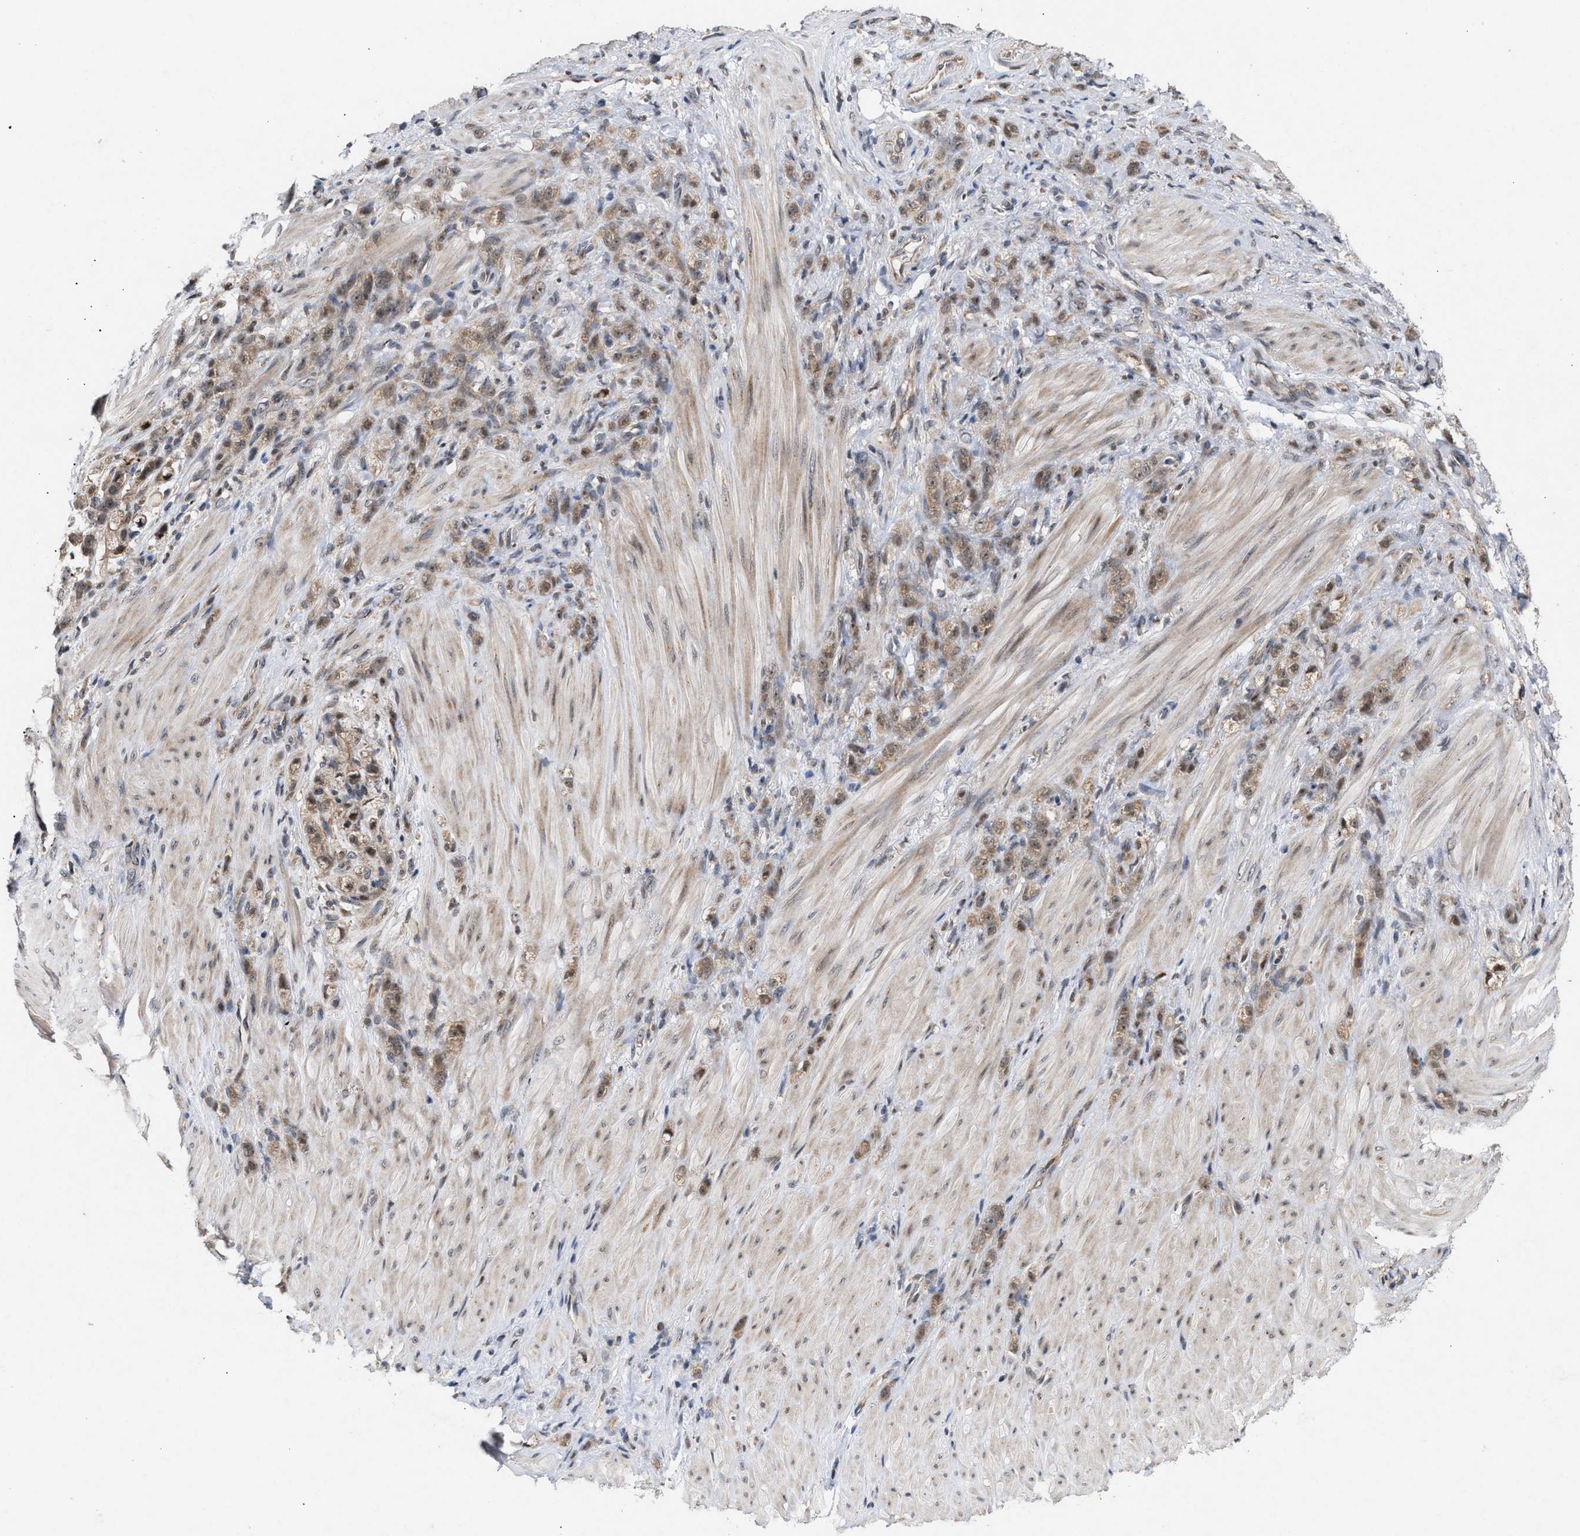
{"staining": {"intensity": "weak", "quantity": ">75%", "location": "cytoplasmic/membranous"}, "tissue": "stomach cancer", "cell_type": "Tumor cells", "image_type": "cancer", "snomed": [{"axis": "morphology", "description": "Normal tissue, NOS"}, {"axis": "morphology", "description": "Adenocarcinoma, NOS"}, {"axis": "topography", "description": "Stomach"}], "caption": "A photomicrograph showing weak cytoplasmic/membranous positivity in about >75% of tumor cells in stomach cancer (adenocarcinoma), as visualized by brown immunohistochemical staining.", "gene": "MKNK2", "patient": {"sex": "male", "age": 82}}